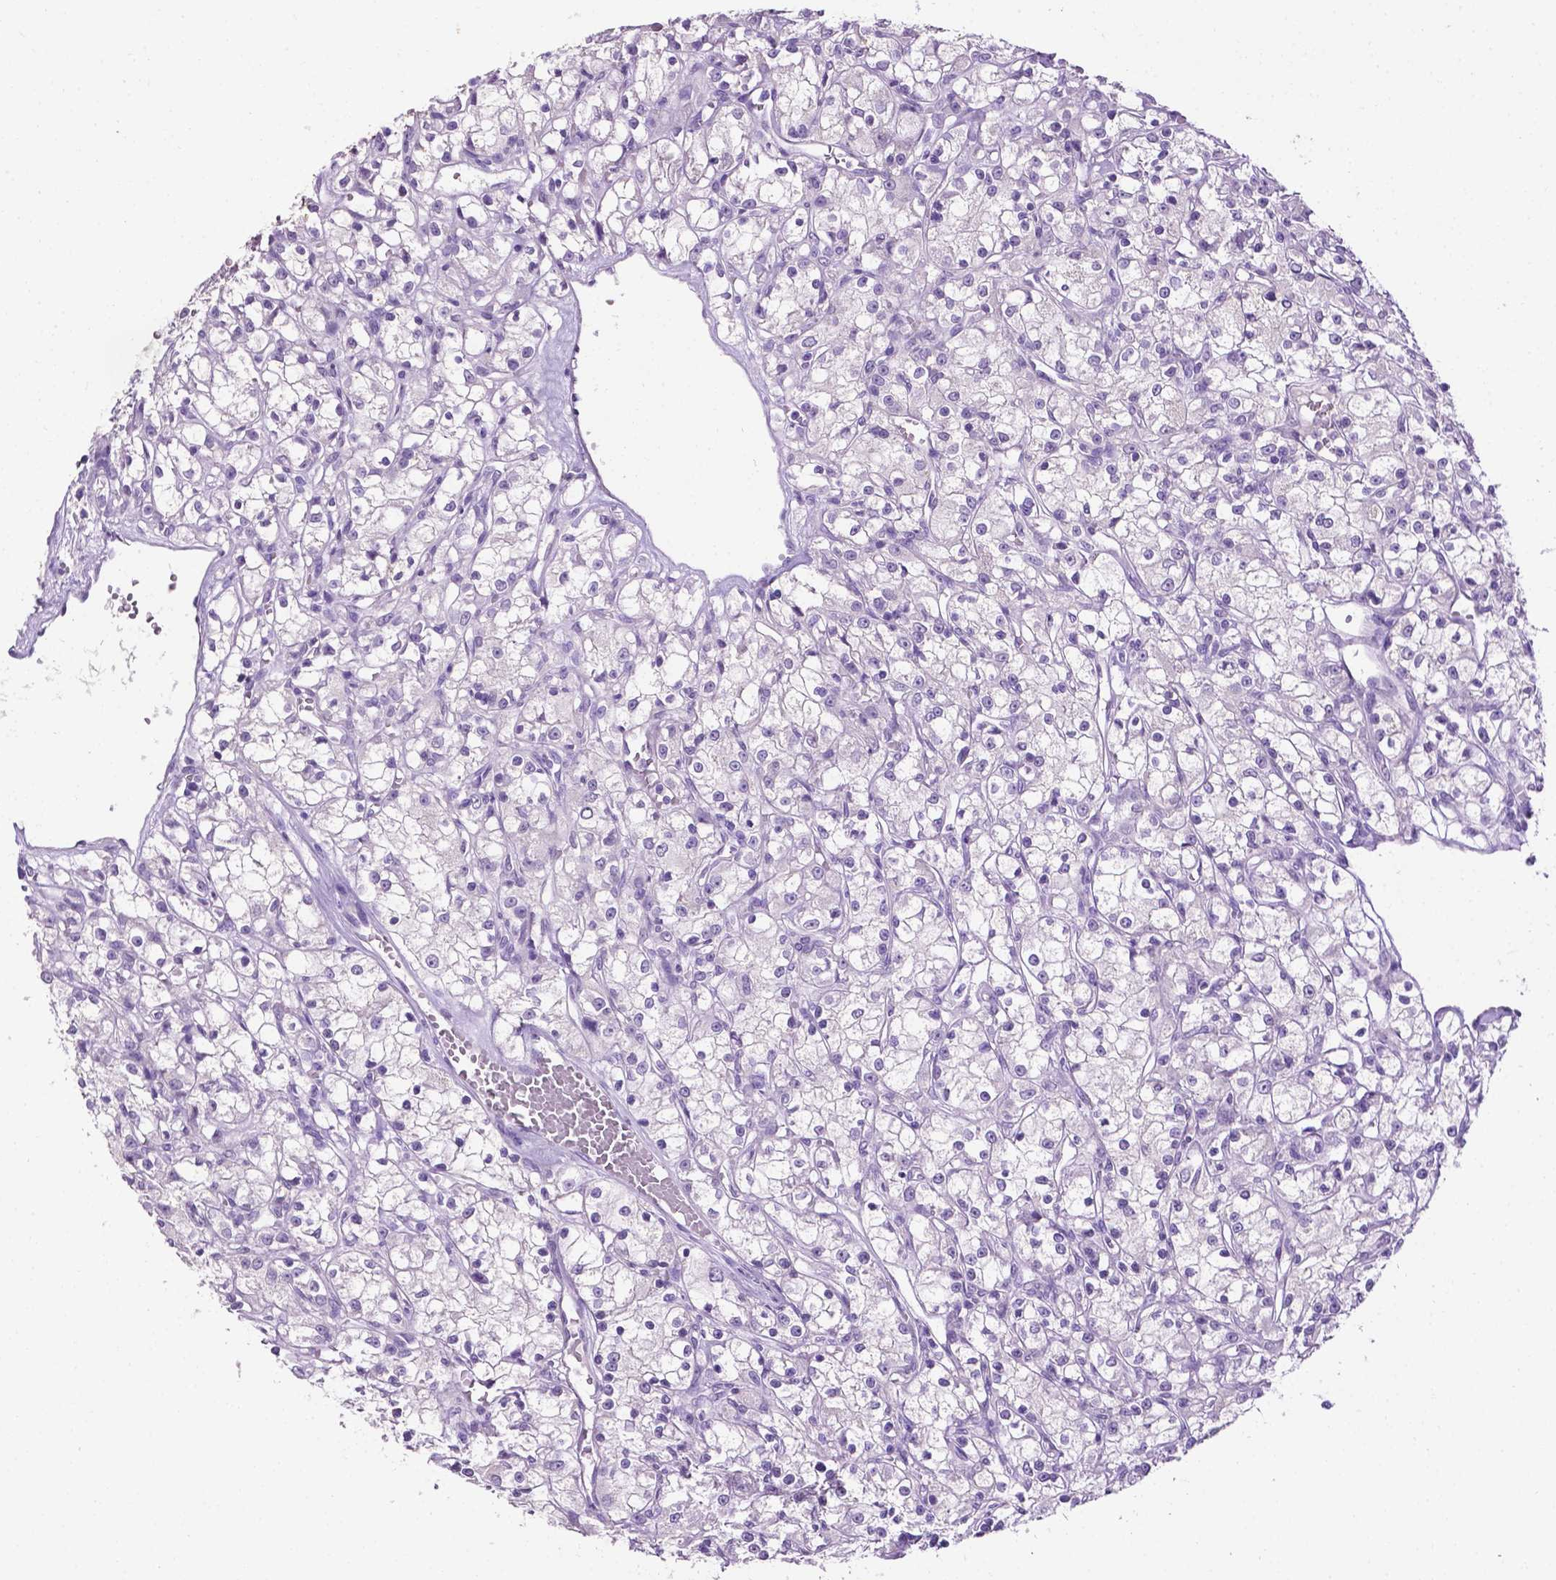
{"staining": {"intensity": "negative", "quantity": "none", "location": "none"}, "tissue": "renal cancer", "cell_type": "Tumor cells", "image_type": "cancer", "snomed": [{"axis": "morphology", "description": "Adenocarcinoma, NOS"}, {"axis": "topography", "description": "Kidney"}], "caption": "High magnification brightfield microscopy of renal cancer (adenocarcinoma) stained with DAB (brown) and counterstained with hematoxylin (blue): tumor cells show no significant positivity. The staining was performed using DAB to visualize the protein expression in brown, while the nuclei were stained in blue with hematoxylin (Magnification: 20x).", "gene": "TACSTD2", "patient": {"sex": "female", "age": 59}}